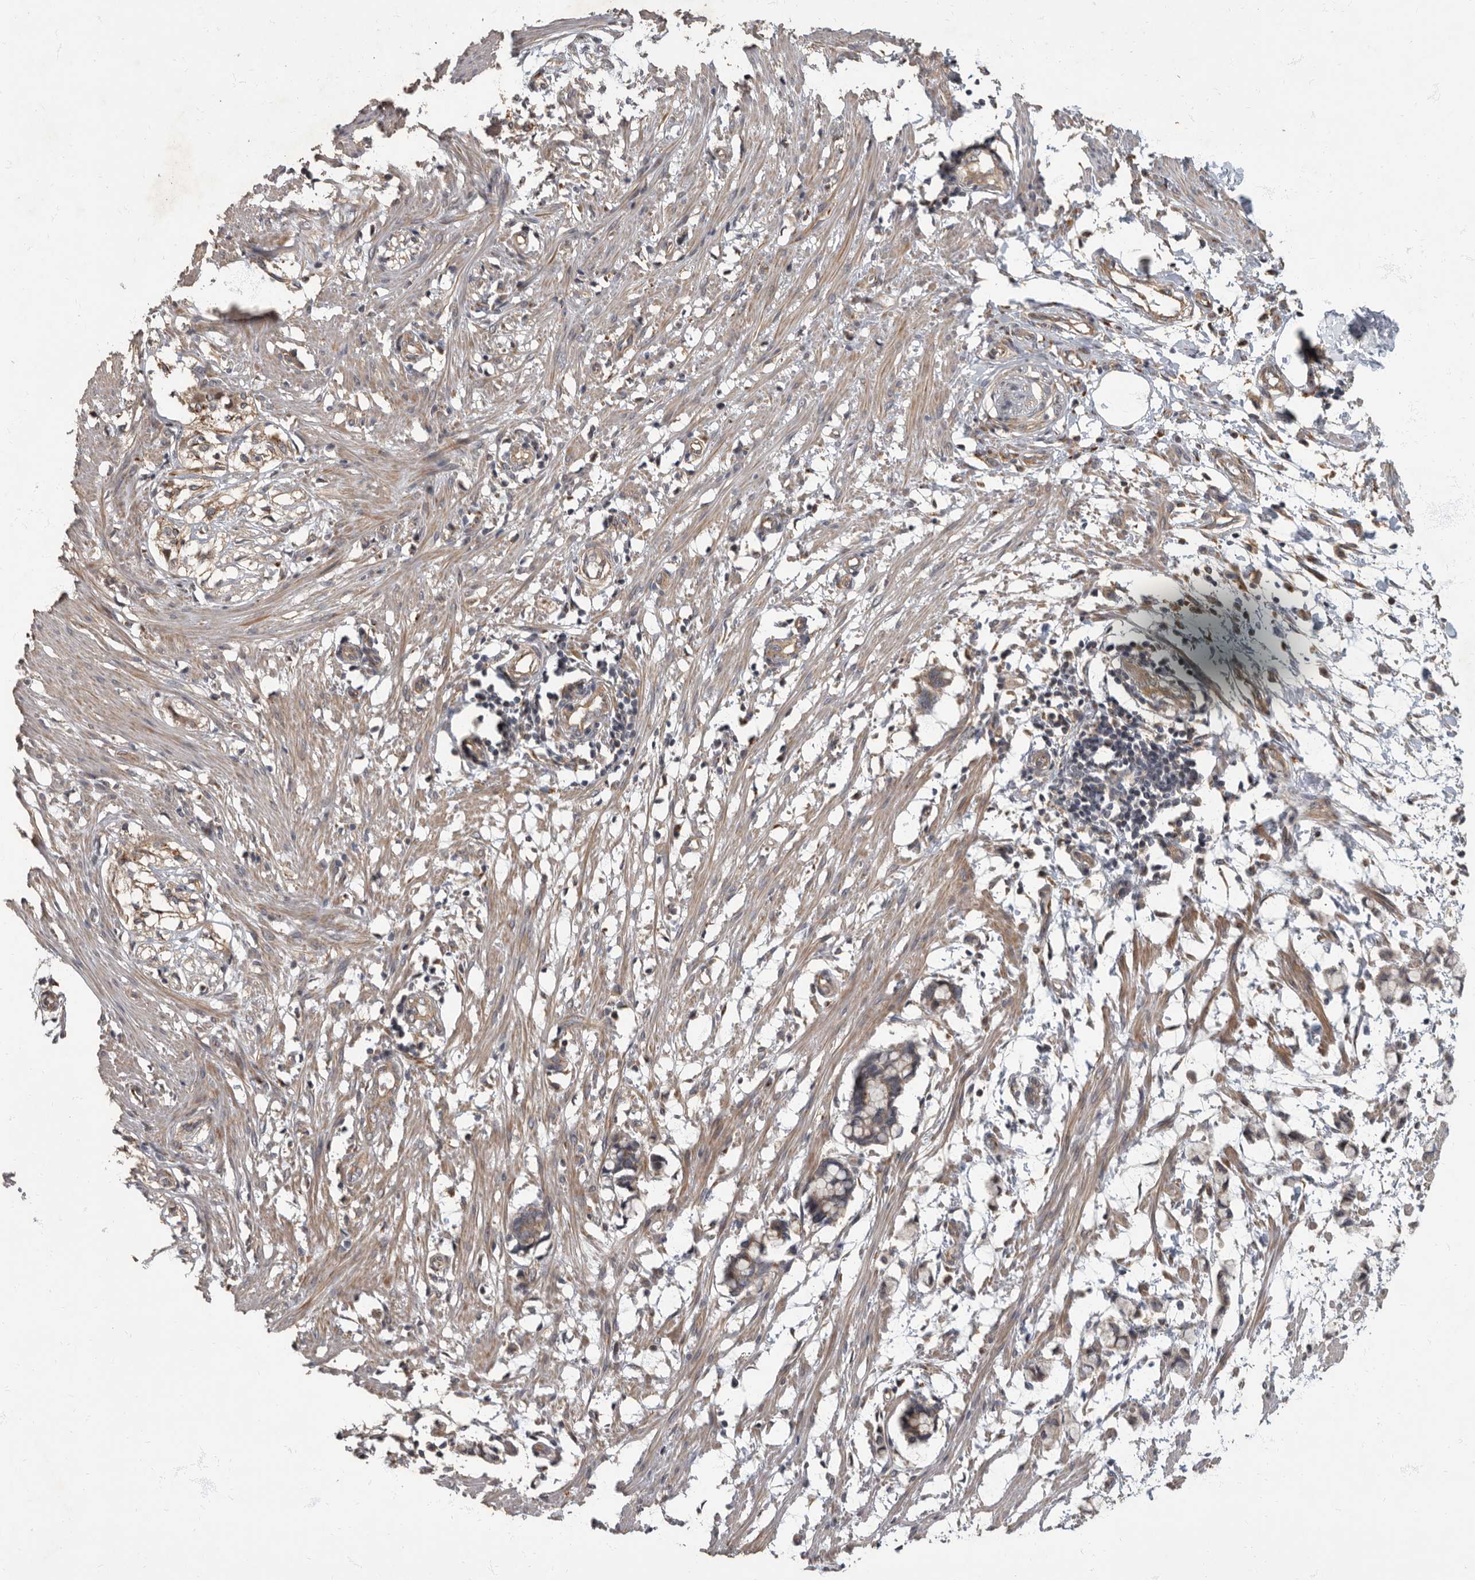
{"staining": {"intensity": "moderate", "quantity": "25%-75%", "location": "cytoplasmic/membranous"}, "tissue": "smooth muscle", "cell_type": "Smooth muscle cells", "image_type": "normal", "snomed": [{"axis": "morphology", "description": "Normal tissue, NOS"}, {"axis": "morphology", "description": "Adenocarcinoma, NOS"}, {"axis": "topography", "description": "Smooth muscle"}, {"axis": "topography", "description": "Colon"}], "caption": "Moderate cytoplasmic/membranous protein staining is appreciated in approximately 25%-75% of smooth muscle cells in smooth muscle. (DAB = brown stain, brightfield microscopy at high magnification).", "gene": "IQCK", "patient": {"sex": "male", "age": 14}}